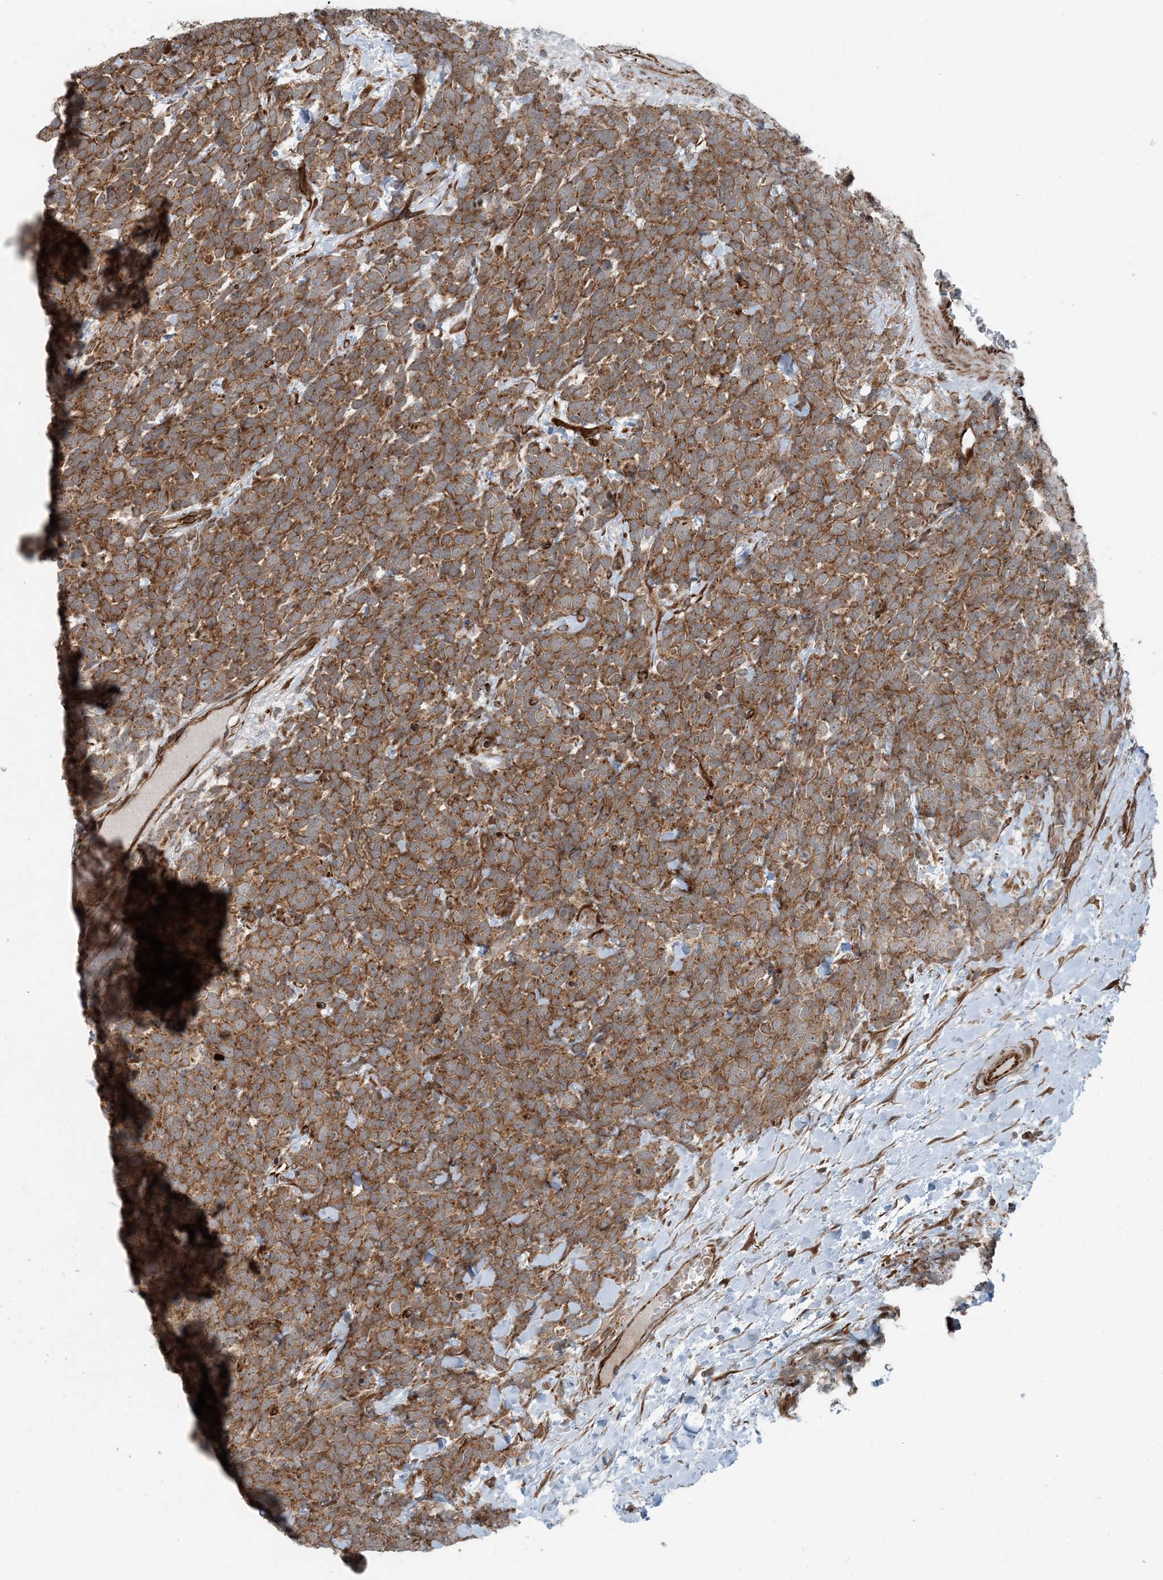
{"staining": {"intensity": "strong", "quantity": "25%-75%", "location": "cytoplasmic/membranous"}, "tissue": "urothelial cancer", "cell_type": "Tumor cells", "image_type": "cancer", "snomed": [{"axis": "morphology", "description": "Urothelial carcinoma, High grade"}, {"axis": "topography", "description": "Urinary bladder"}], "caption": "Immunohistochemistry (DAB (3,3'-diaminobenzidine)) staining of human urothelial cancer reveals strong cytoplasmic/membranous protein staining in about 25%-75% of tumor cells.", "gene": "EDEM2", "patient": {"sex": "female", "age": 82}}